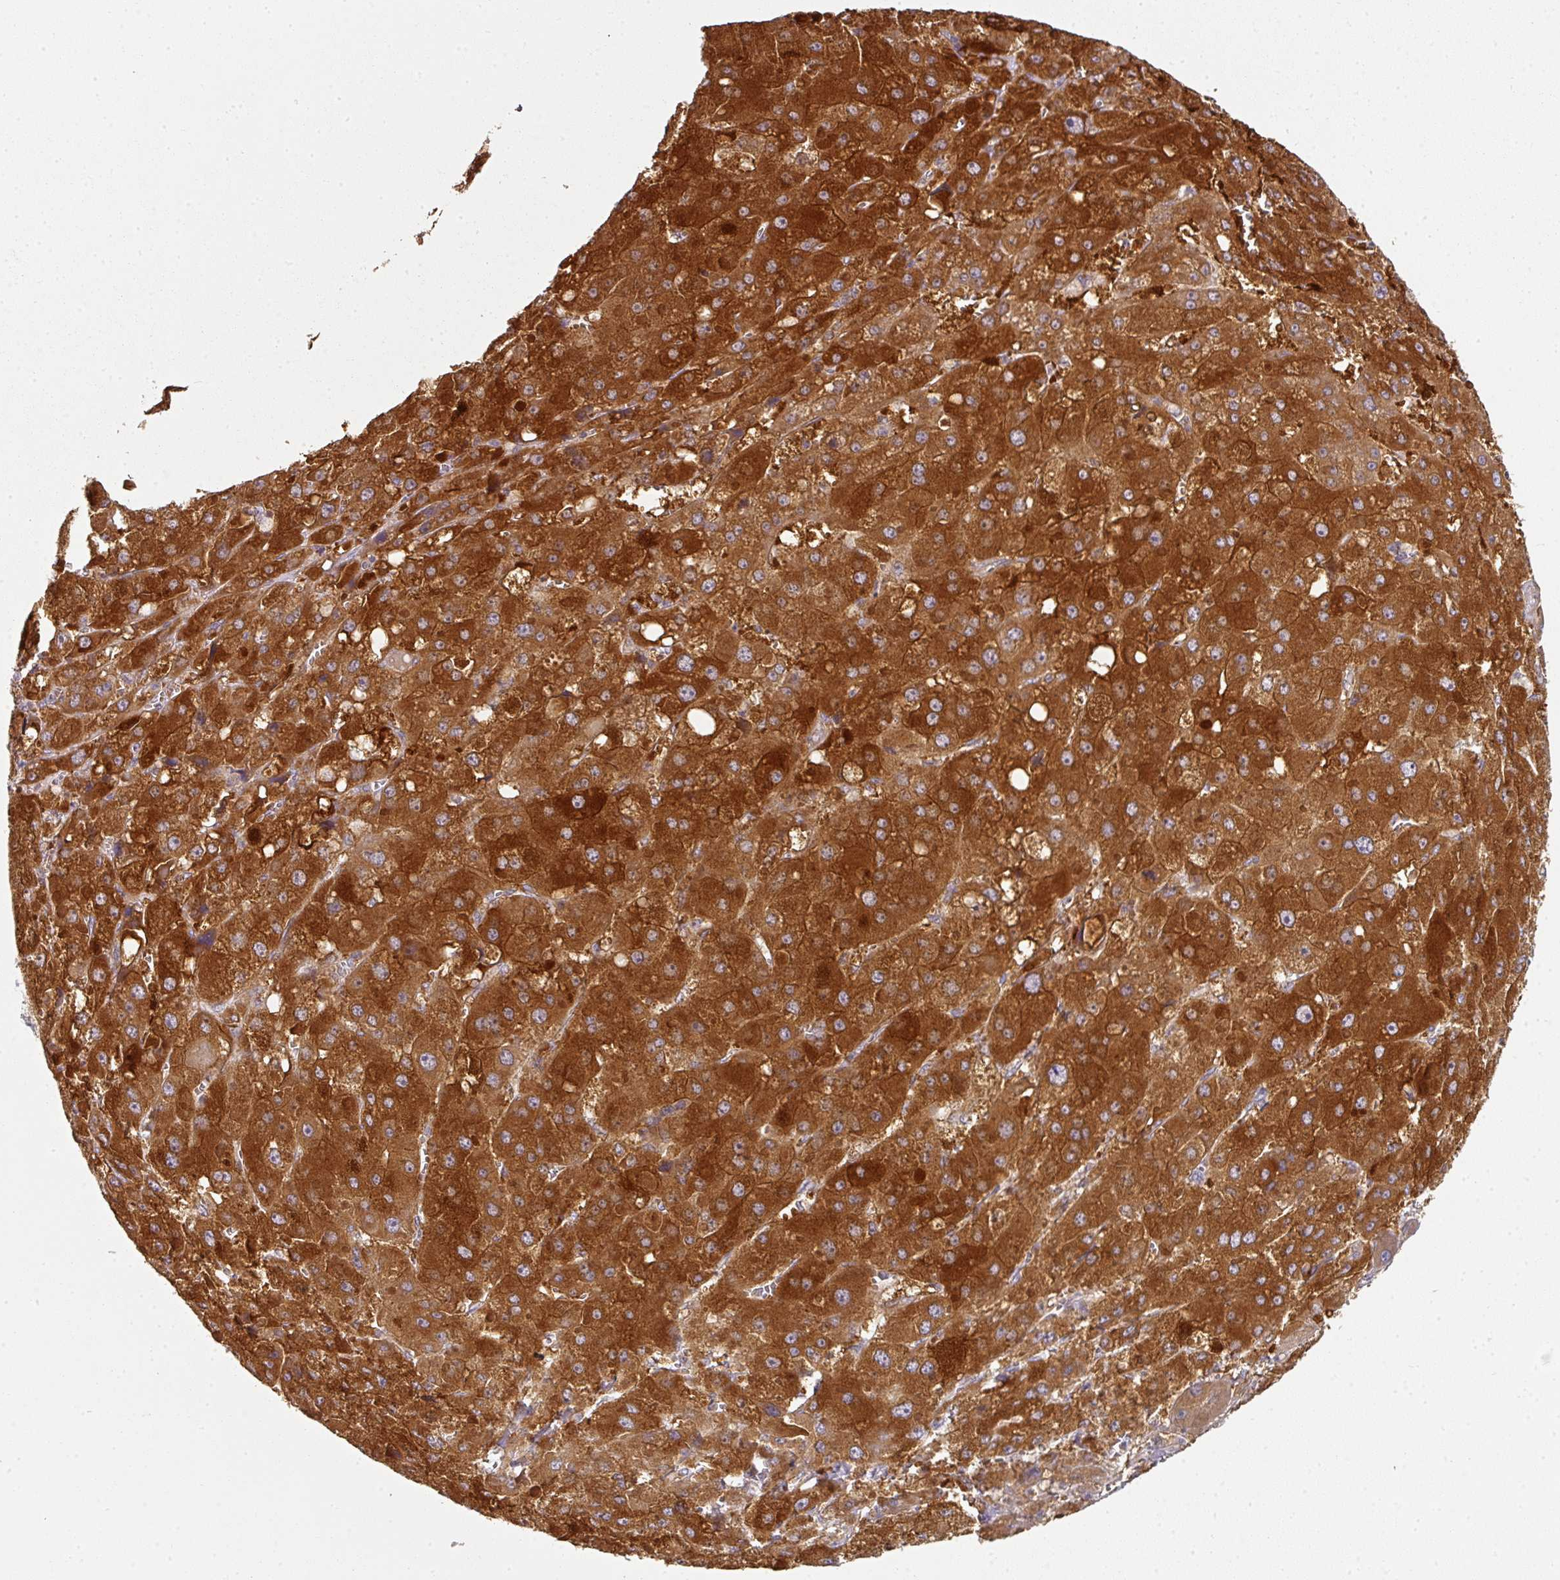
{"staining": {"intensity": "strong", "quantity": ">75%", "location": "cytoplasmic/membranous"}, "tissue": "liver cancer", "cell_type": "Tumor cells", "image_type": "cancer", "snomed": [{"axis": "morphology", "description": "Carcinoma, Hepatocellular, NOS"}, {"axis": "topography", "description": "Liver"}], "caption": "Immunohistochemistry staining of liver hepatocellular carcinoma, which displays high levels of strong cytoplasmic/membranous expression in about >75% of tumor cells indicating strong cytoplasmic/membranous protein expression. The staining was performed using DAB (brown) for protein detection and nuclei were counterstained in hematoxylin (blue).", "gene": "MAP2K2", "patient": {"sex": "female", "age": 73}}